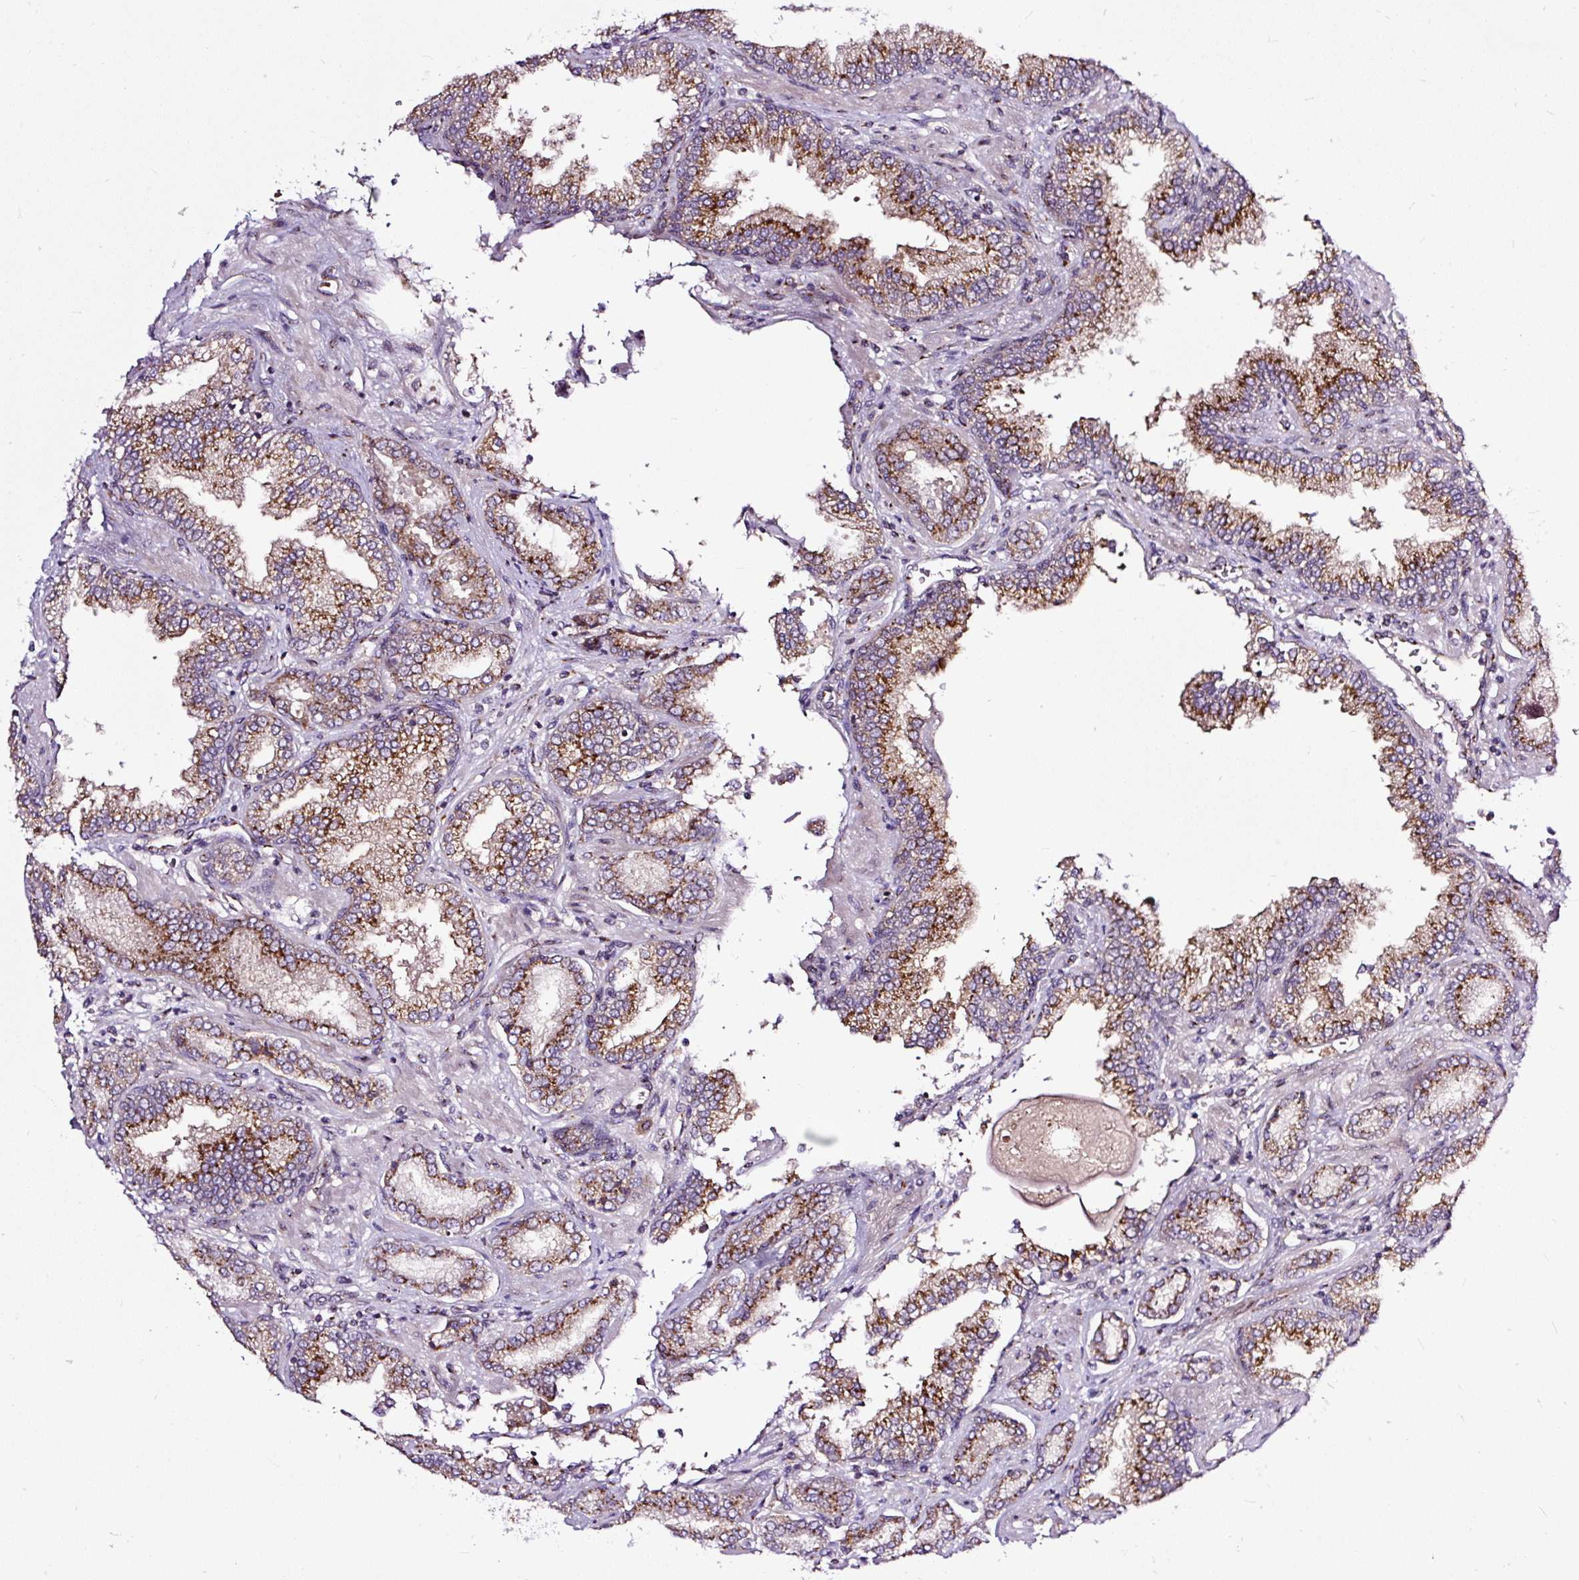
{"staining": {"intensity": "strong", "quantity": ">75%", "location": "cytoplasmic/membranous"}, "tissue": "prostate cancer", "cell_type": "Tumor cells", "image_type": "cancer", "snomed": [{"axis": "morphology", "description": "Adenocarcinoma, High grade"}, {"axis": "topography", "description": "Prostate"}], "caption": "Tumor cells exhibit high levels of strong cytoplasmic/membranous positivity in about >75% of cells in human prostate cancer. The staining was performed using DAB, with brown indicating positive protein expression. Nuclei are stained blue with hematoxylin.", "gene": "MSMP", "patient": {"sex": "male", "age": 72}}